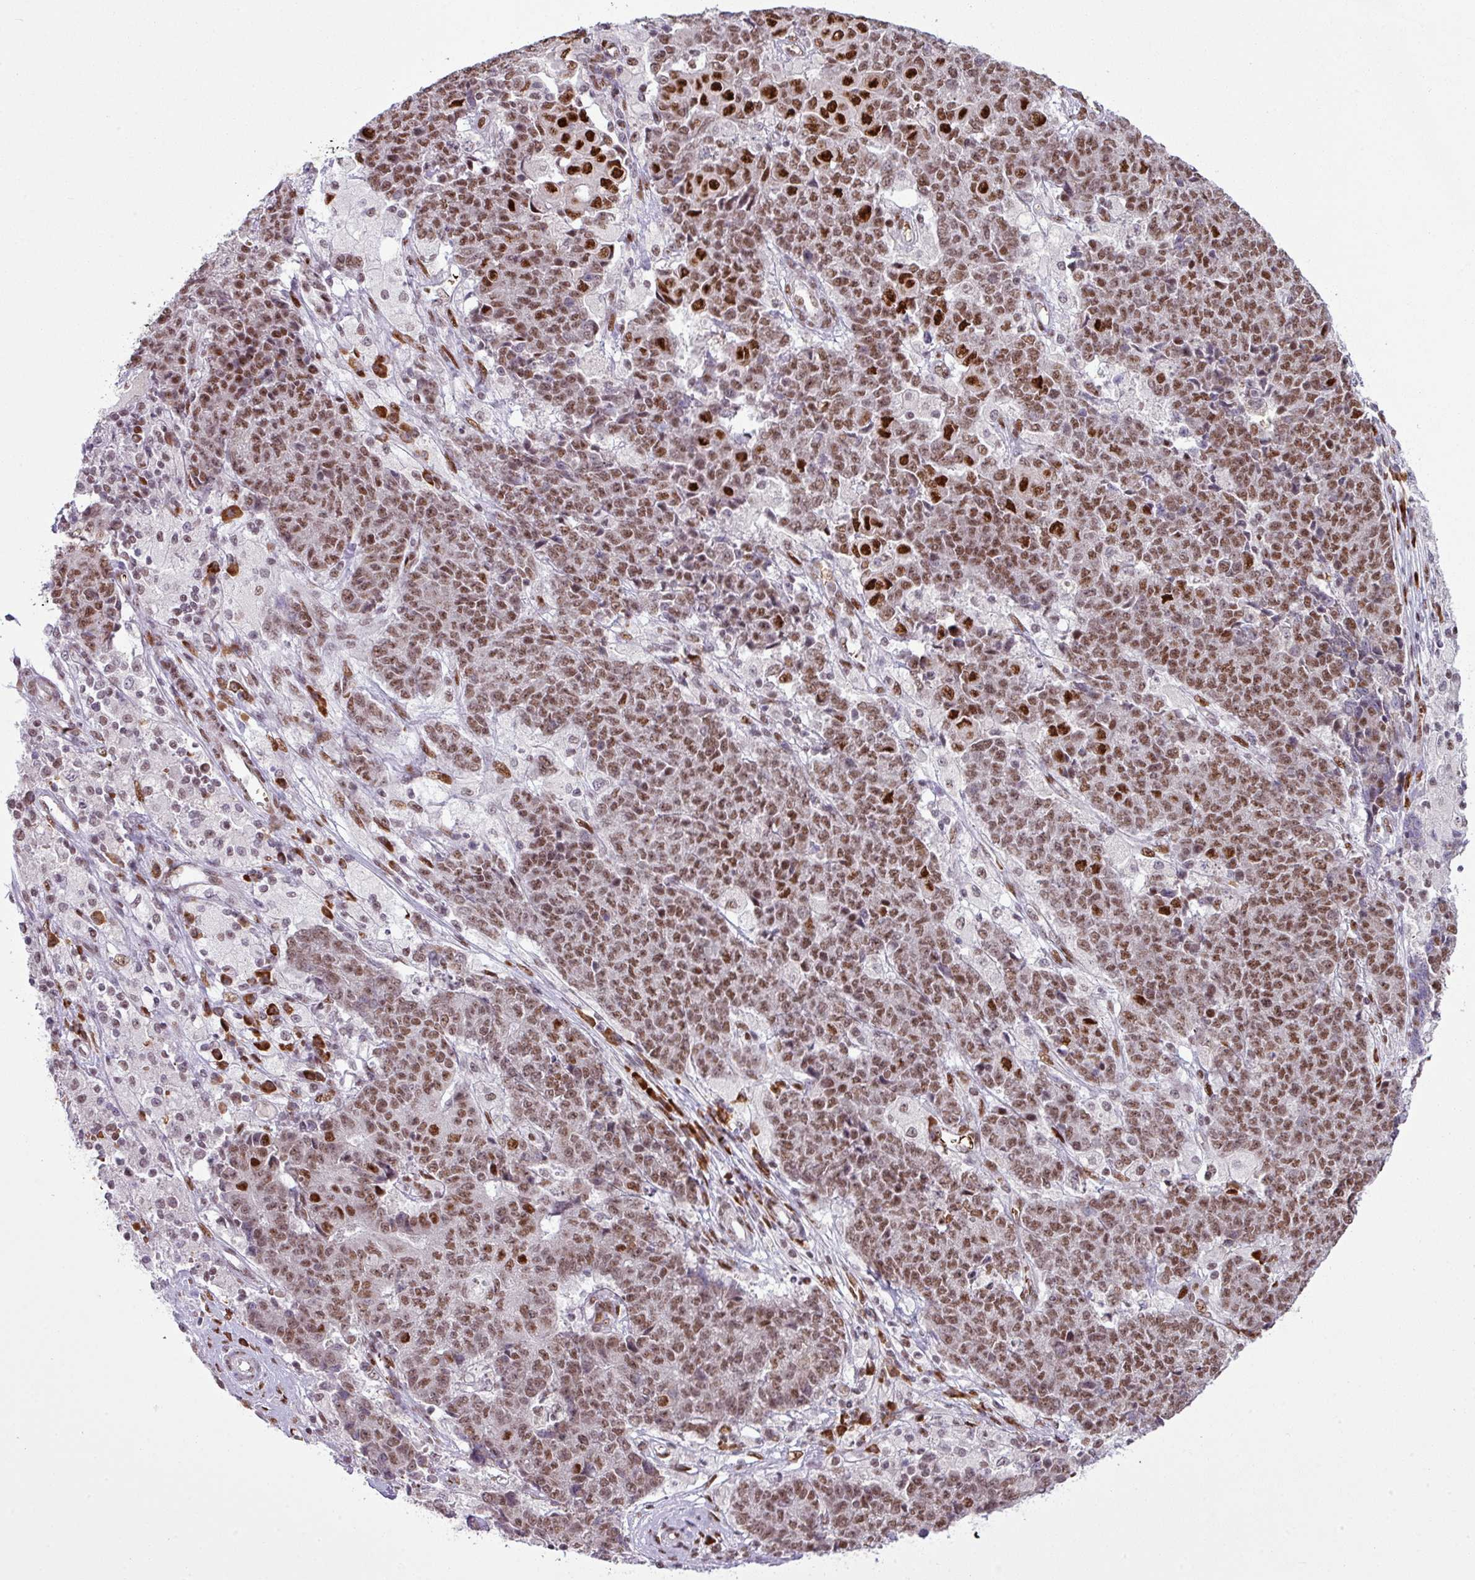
{"staining": {"intensity": "moderate", "quantity": ">75%", "location": "nuclear"}, "tissue": "ovarian cancer", "cell_type": "Tumor cells", "image_type": "cancer", "snomed": [{"axis": "morphology", "description": "Carcinoma, endometroid"}, {"axis": "topography", "description": "Ovary"}], "caption": "Protein positivity by immunohistochemistry (IHC) reveals moderate nuclear positivity in approximately >75% of tumor cells in endometroid carcinoma (ovarian). (IHC, brightfield microscopy, high magnification).", "gene": "PRDM5", "patient": {"sex": "female", "age": 42}}